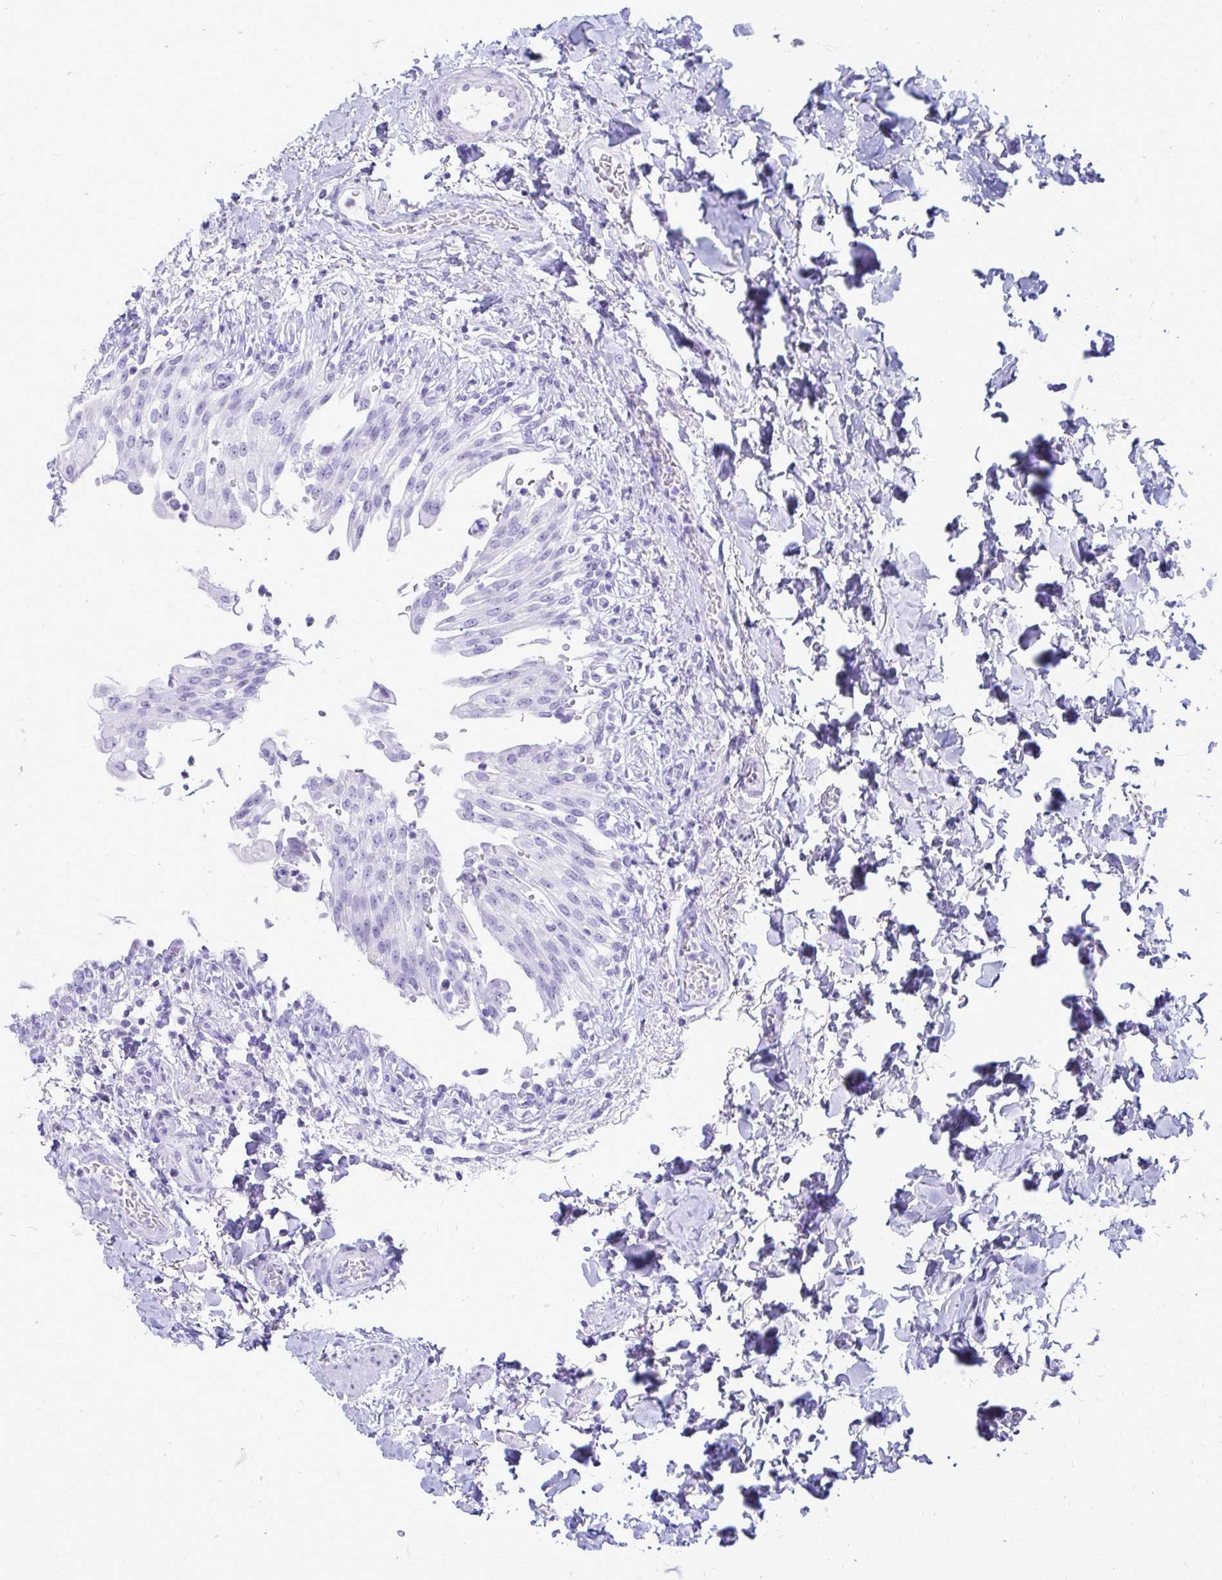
{"staining": {"intensity": "negative", "quantity": "none", "location": "none"}, "tissue": "urinary bladder", "cell_type": "Urothelial cells", "image_type": "normal", "snomed": [{"axis": "morphology", "description": "Normal tissue, NOS"}, {"axis": "topography", "description": "Urinary bladder"}, {"axis": "topography", "description": "Peripheral nerve tissue"}], "caption": "This is an immunohistochemistry photomicrograph of normal urinary bladder. There is no positivity in urothelial cells.", "gene": "OR10R2", "patient": {"sex": "female", "age": 60}}